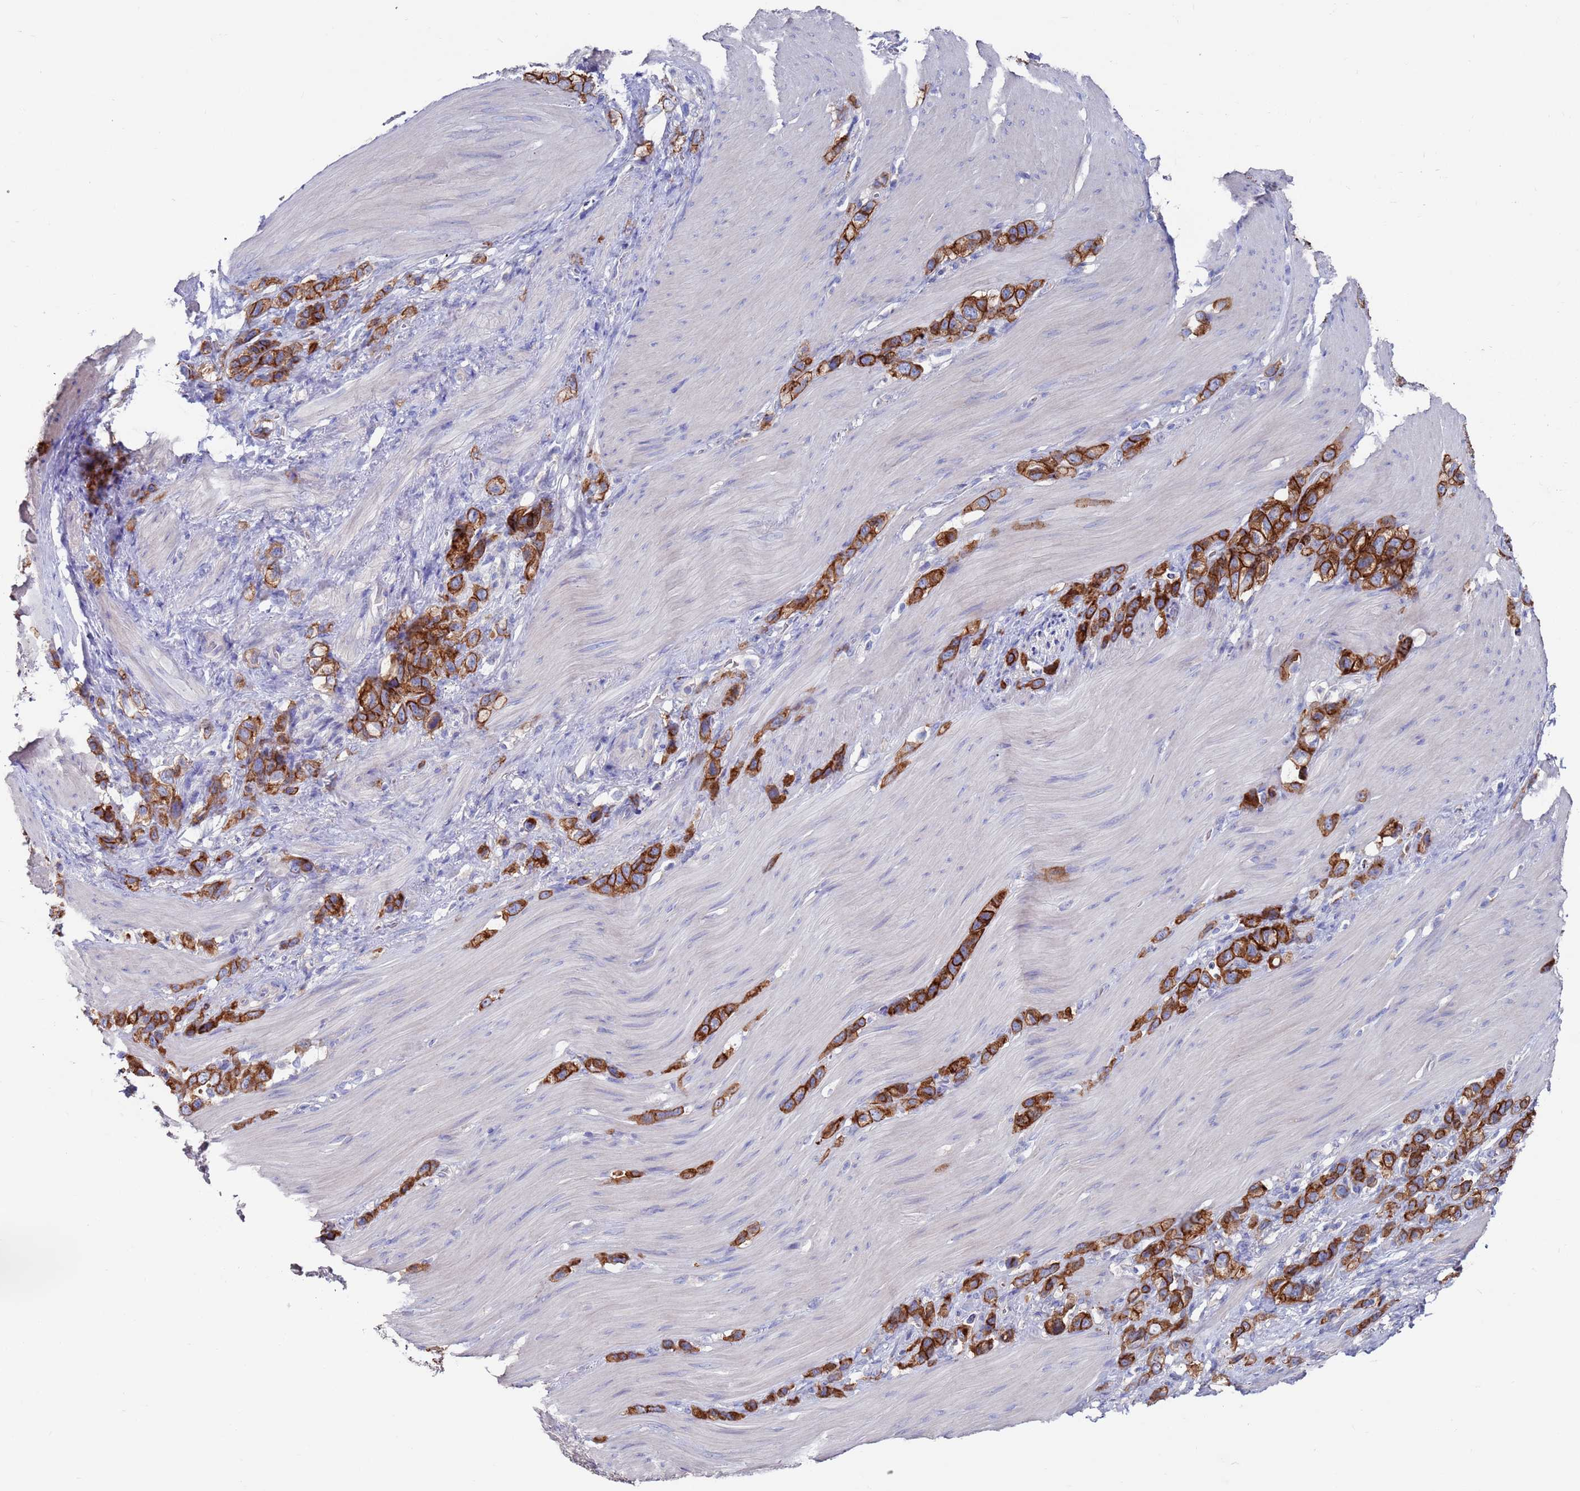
{"staining": {"intensity": "strong", "quantity": "25%-75%", "location": "cytoplasmic/membranous"}, "tissue": "stomach cancer", "cell_type": "Tumor cells", "image_type": "cancer", "snomed": [{"axis": "morphology", "description": "Adenocarcinoma, NOS"}, {"axis": "topography", "description": "Stomach"}], "caption": "Stomach adenocarcinoma was stained to show a protein in brown. There is high levels of strong cytoplasmic/membranous staining in about 25%-75% of tumor cells.", "gene": "KRTCAP3", "patient": {"sex": "female", "age": 65}}